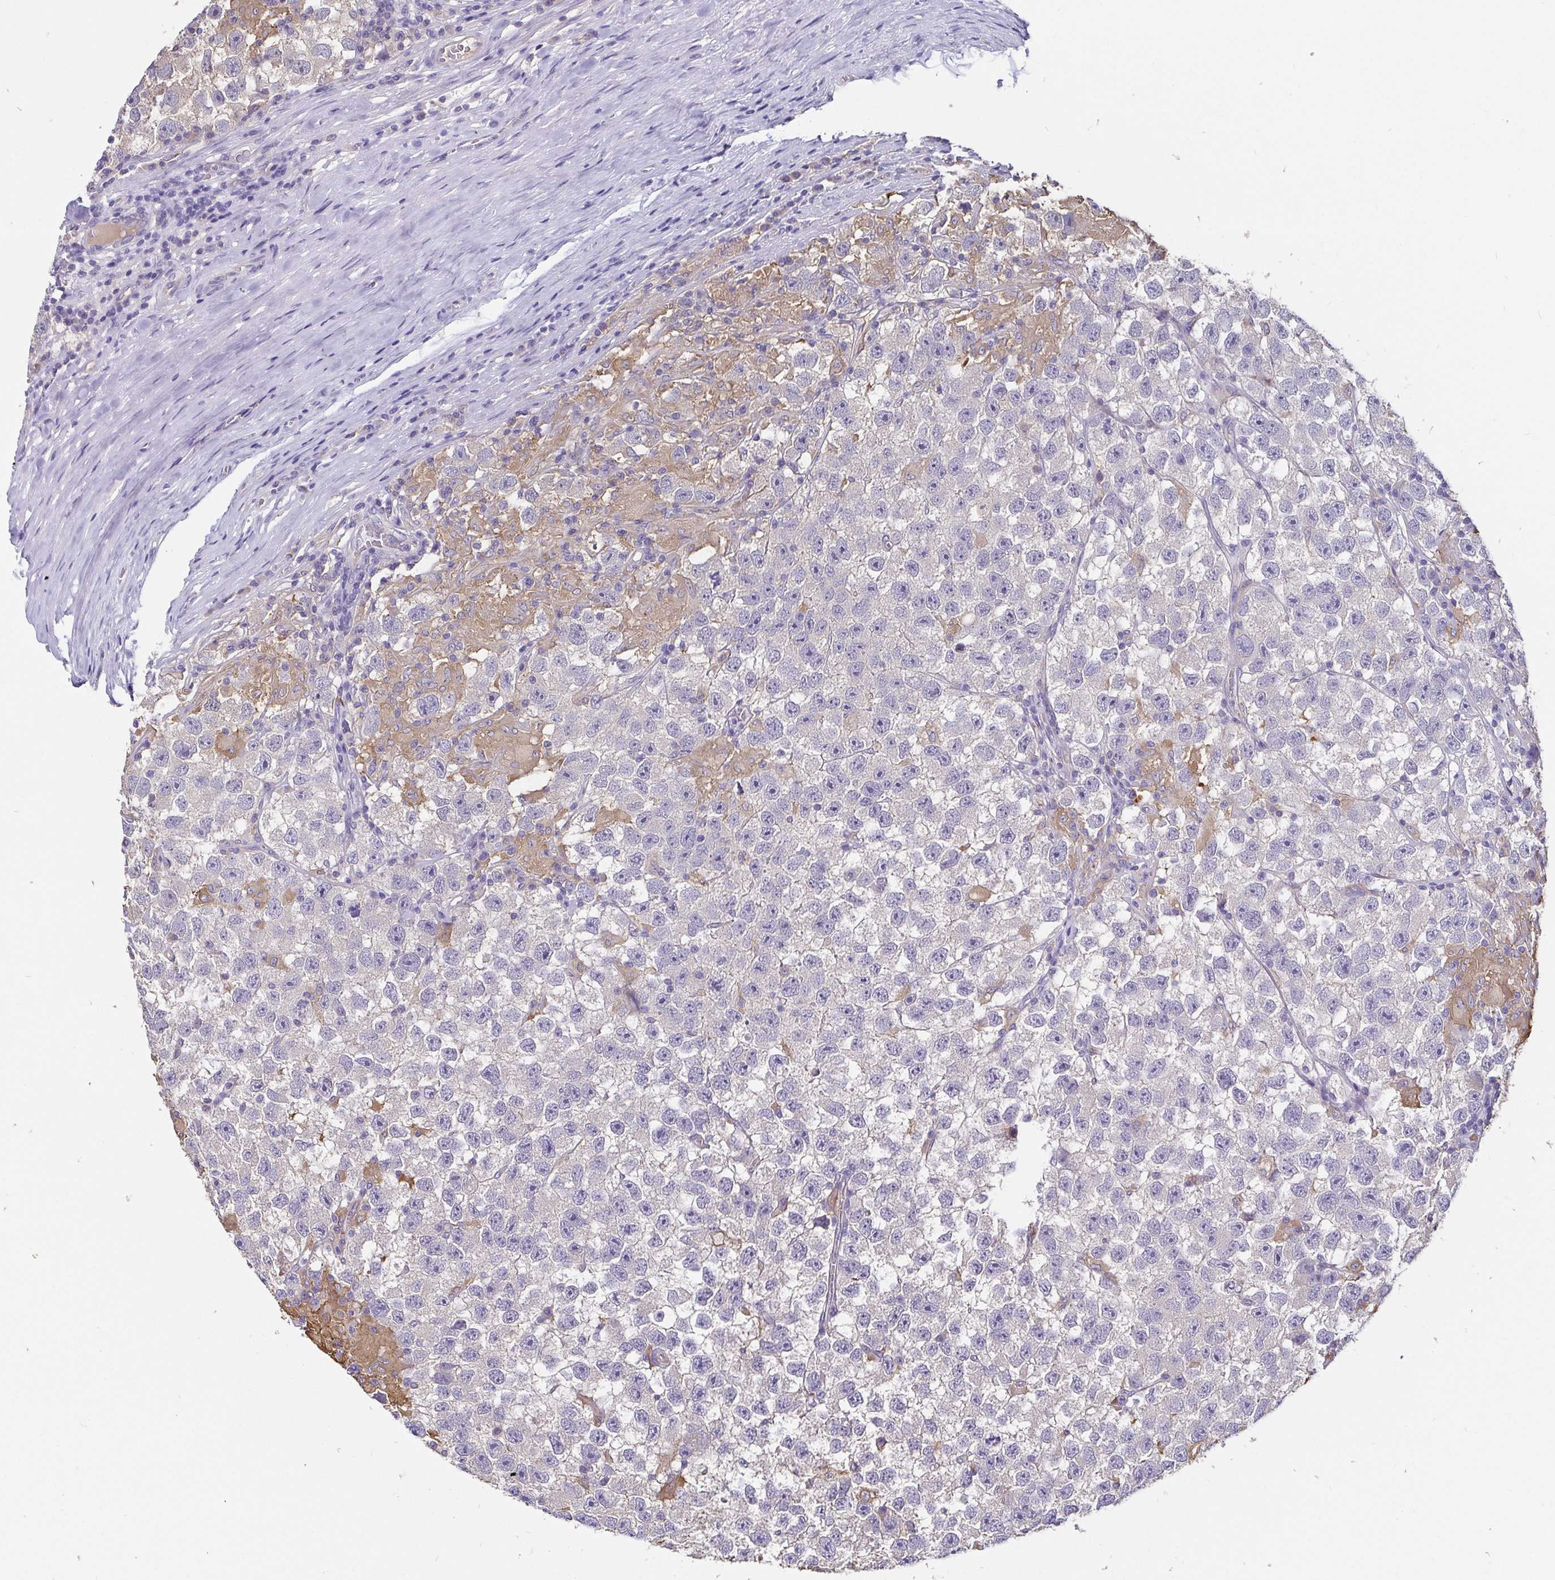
{"staining": {"intensity": "negative", "quantity": "none", "location": "none"}, "tissue": "testis cancer", "cell_type": "Tumor cells", "image_type": "cancer", "snomed": [{"axis": "morphology", "description": "Seminoma, NOS"}, {"axis": "topography", "description": "Testis"}], "caption": "The photomicrograph reveals no significant expression in tumor cells of testis cancer (seminoma).", "gene": "ADAMTS6", "patient": {"sex": "male", "age": 26}}